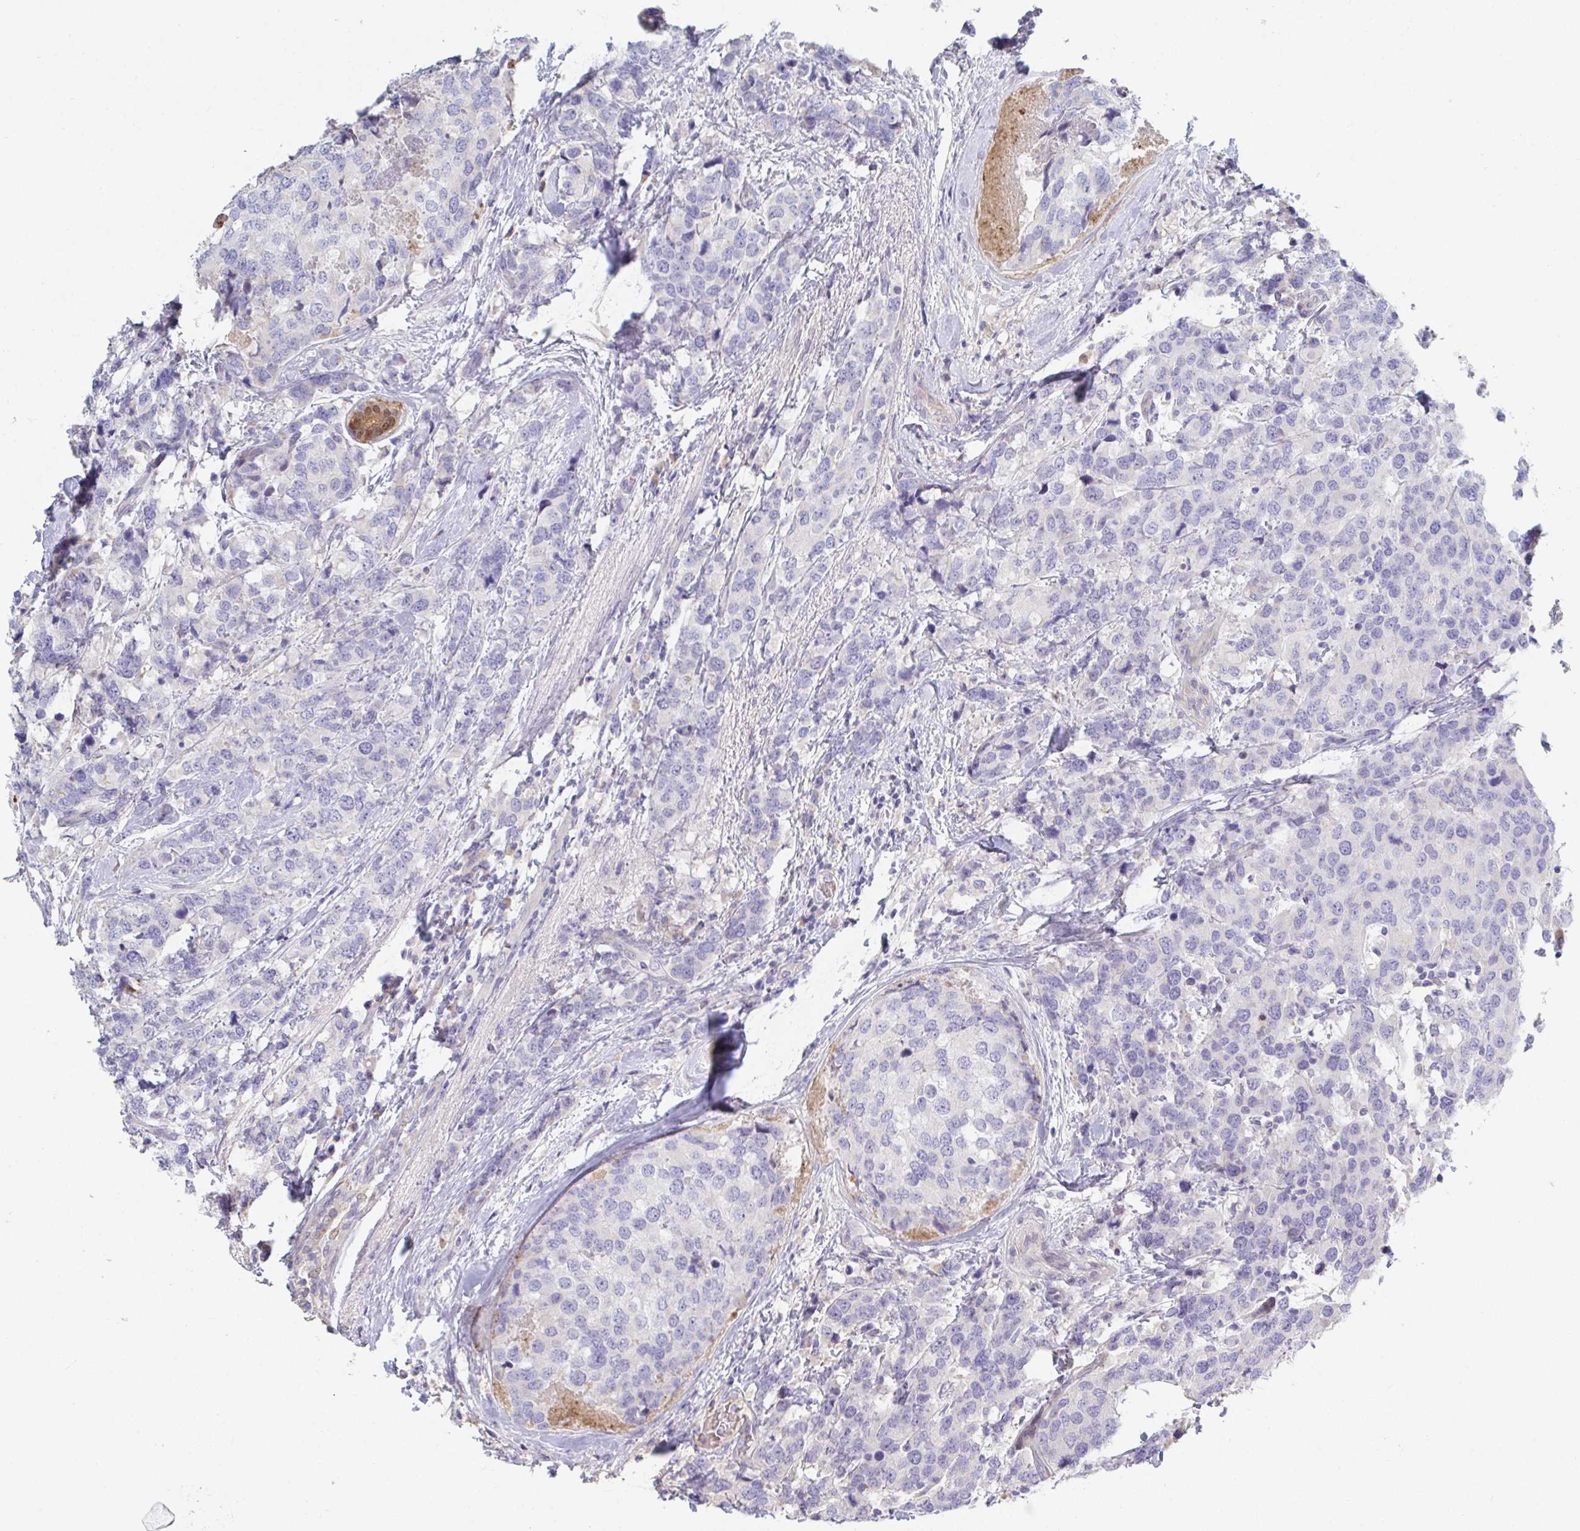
{"staining": {"intensity": "negative", "quantity": "none", "location": "none"}, "tissue": "breast cancer", "cell_type": "Tumor cells", "image_type": "cancer", "snomed": [{"axis": "morphology", "description": "Lobular carcinoma"}, {"axis": "topography", "description": "Breast"}], "caption": "Image shows no significant protein expression in tumor cells of breast lobular carcinoma. Brightfield microscopy of immunohistochemistry stained with DAB (3,3'-diaminobenzidine) (brown) and hematoxylin (blue), captured at high magnification.", "gene": "ANO5", "patient": {"sex": "female", "age": 59}}